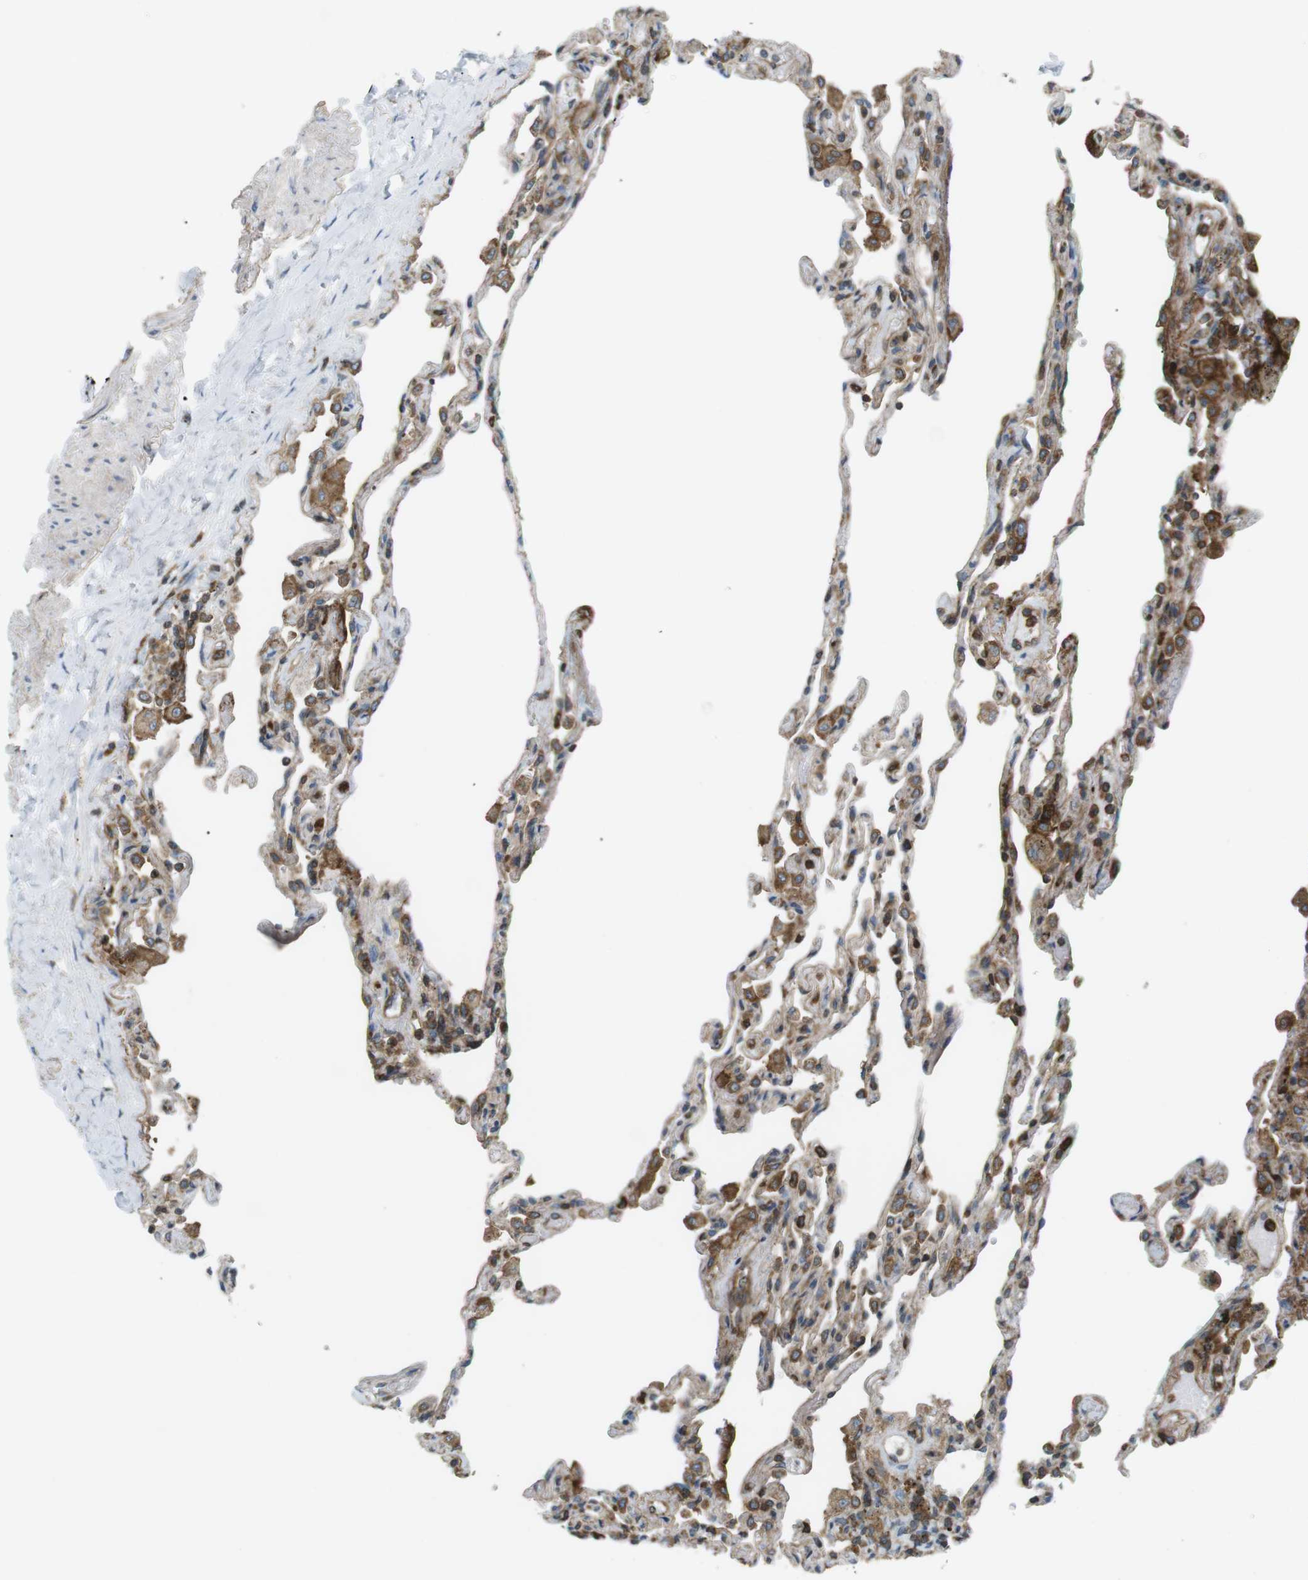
{"staining": {"intensity": "moderate", "quantity": "25%-75%", "location": "cytoplasmic/membranous"}, "tissue": "lung", "cell_type": "Alveolar cells", "image_type": "normal", "snomed": [{"axis": "morphology", "description": "Normal tissue, NOS"}, {"axis": "topography", "description": "Lung"}], "caption": "Brown immunohistochemical staining in unremarkable human lung shows moderate cytoplasmic/membranous staining in approximately 25%-75% of alveolar cells.", "gene": "FLII", "patient": {"sex": "male", "age": 59}}